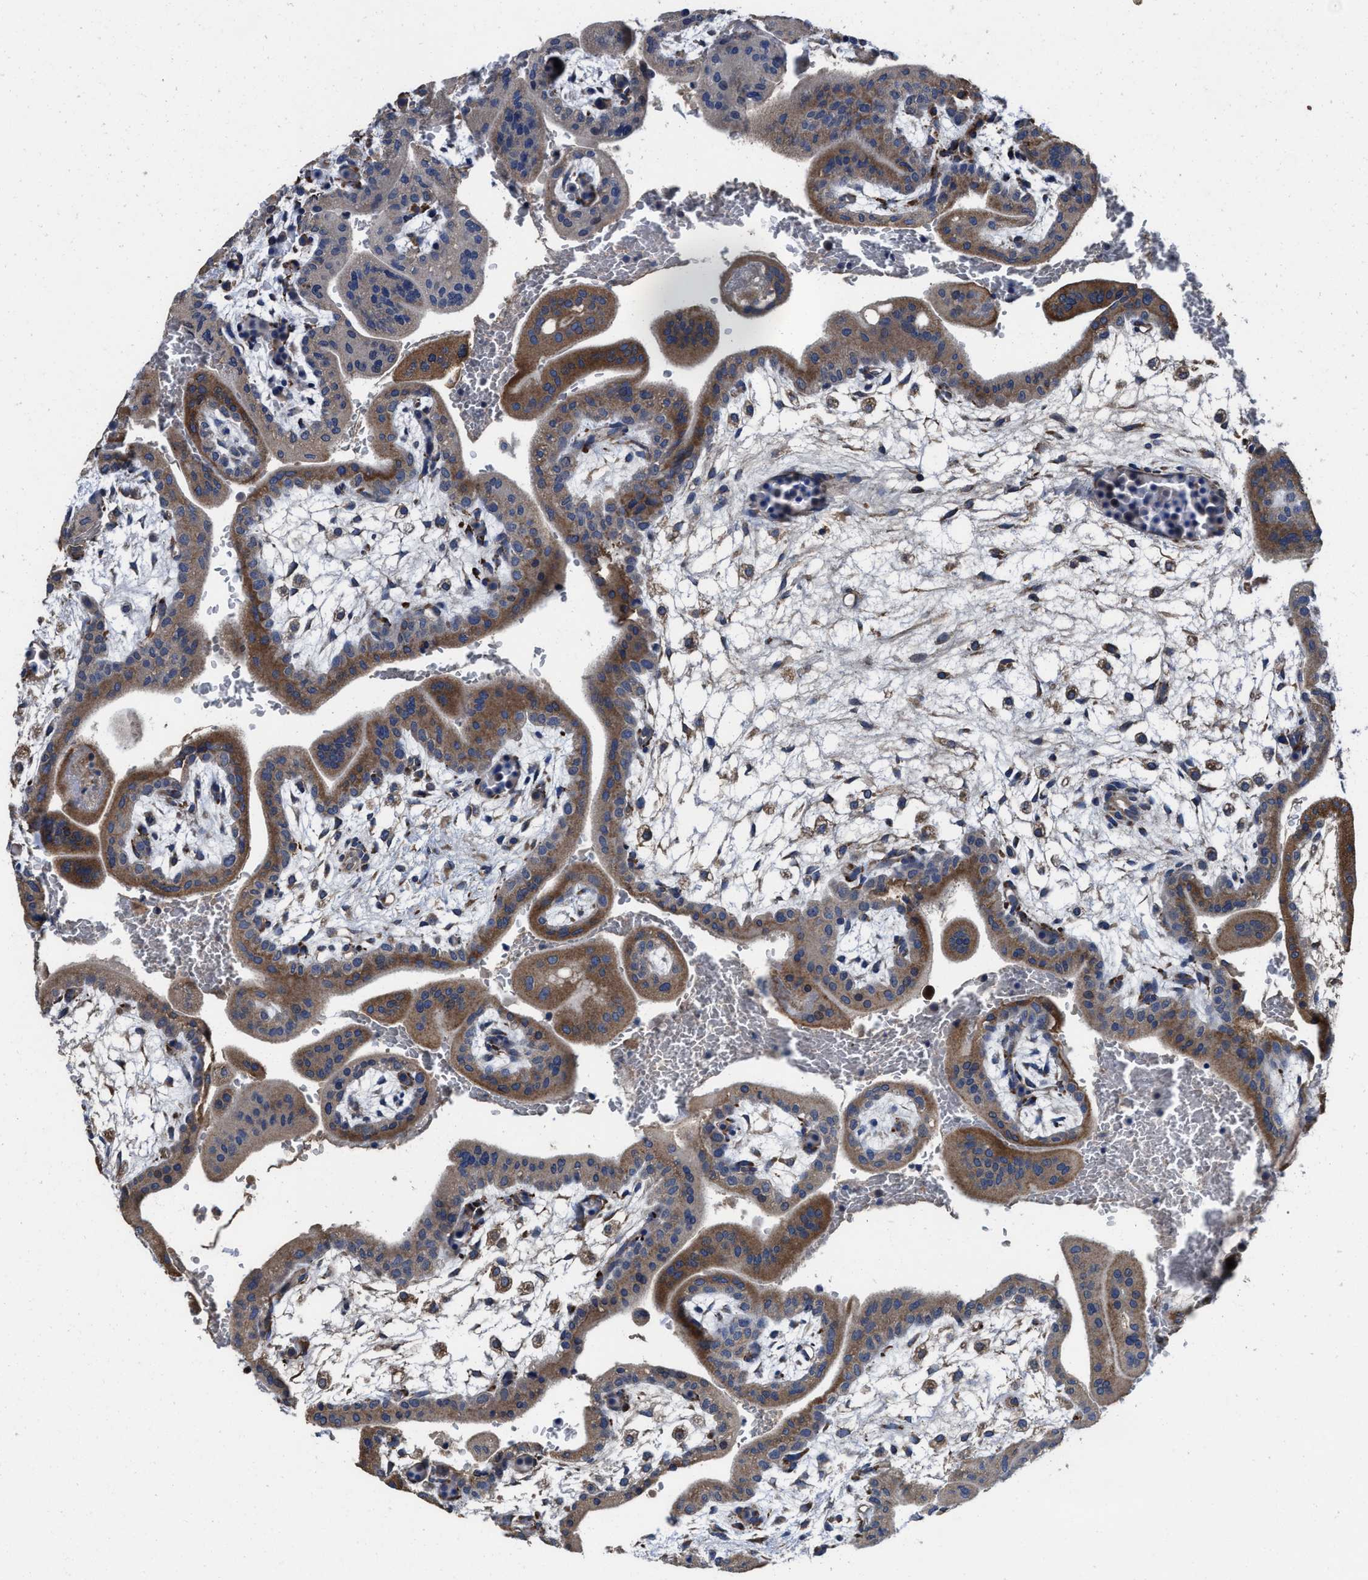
{"staining": {"intensity": "moderate", "quantity": ">75%", "location": "cytoplasmic/membranous"}, "tissue": "placenta", "cell_type": "Trophoblastic cells", "image_type": "normal", "snomed": [{"axis": "morphology", "description": "Normal tissue, NOS"}, {"axis": "topography", "description": "Placenta"}], "caption": "Immunohistochemistry image of unremarkable human placenta stained for a protein (brown), which demonstrates medium levels of moderate cytoplasmic/membranous expression in about >75% of trophoblastic cells.", "gene": "IDNK", "patient": {"sex": "female", "age": 35}}